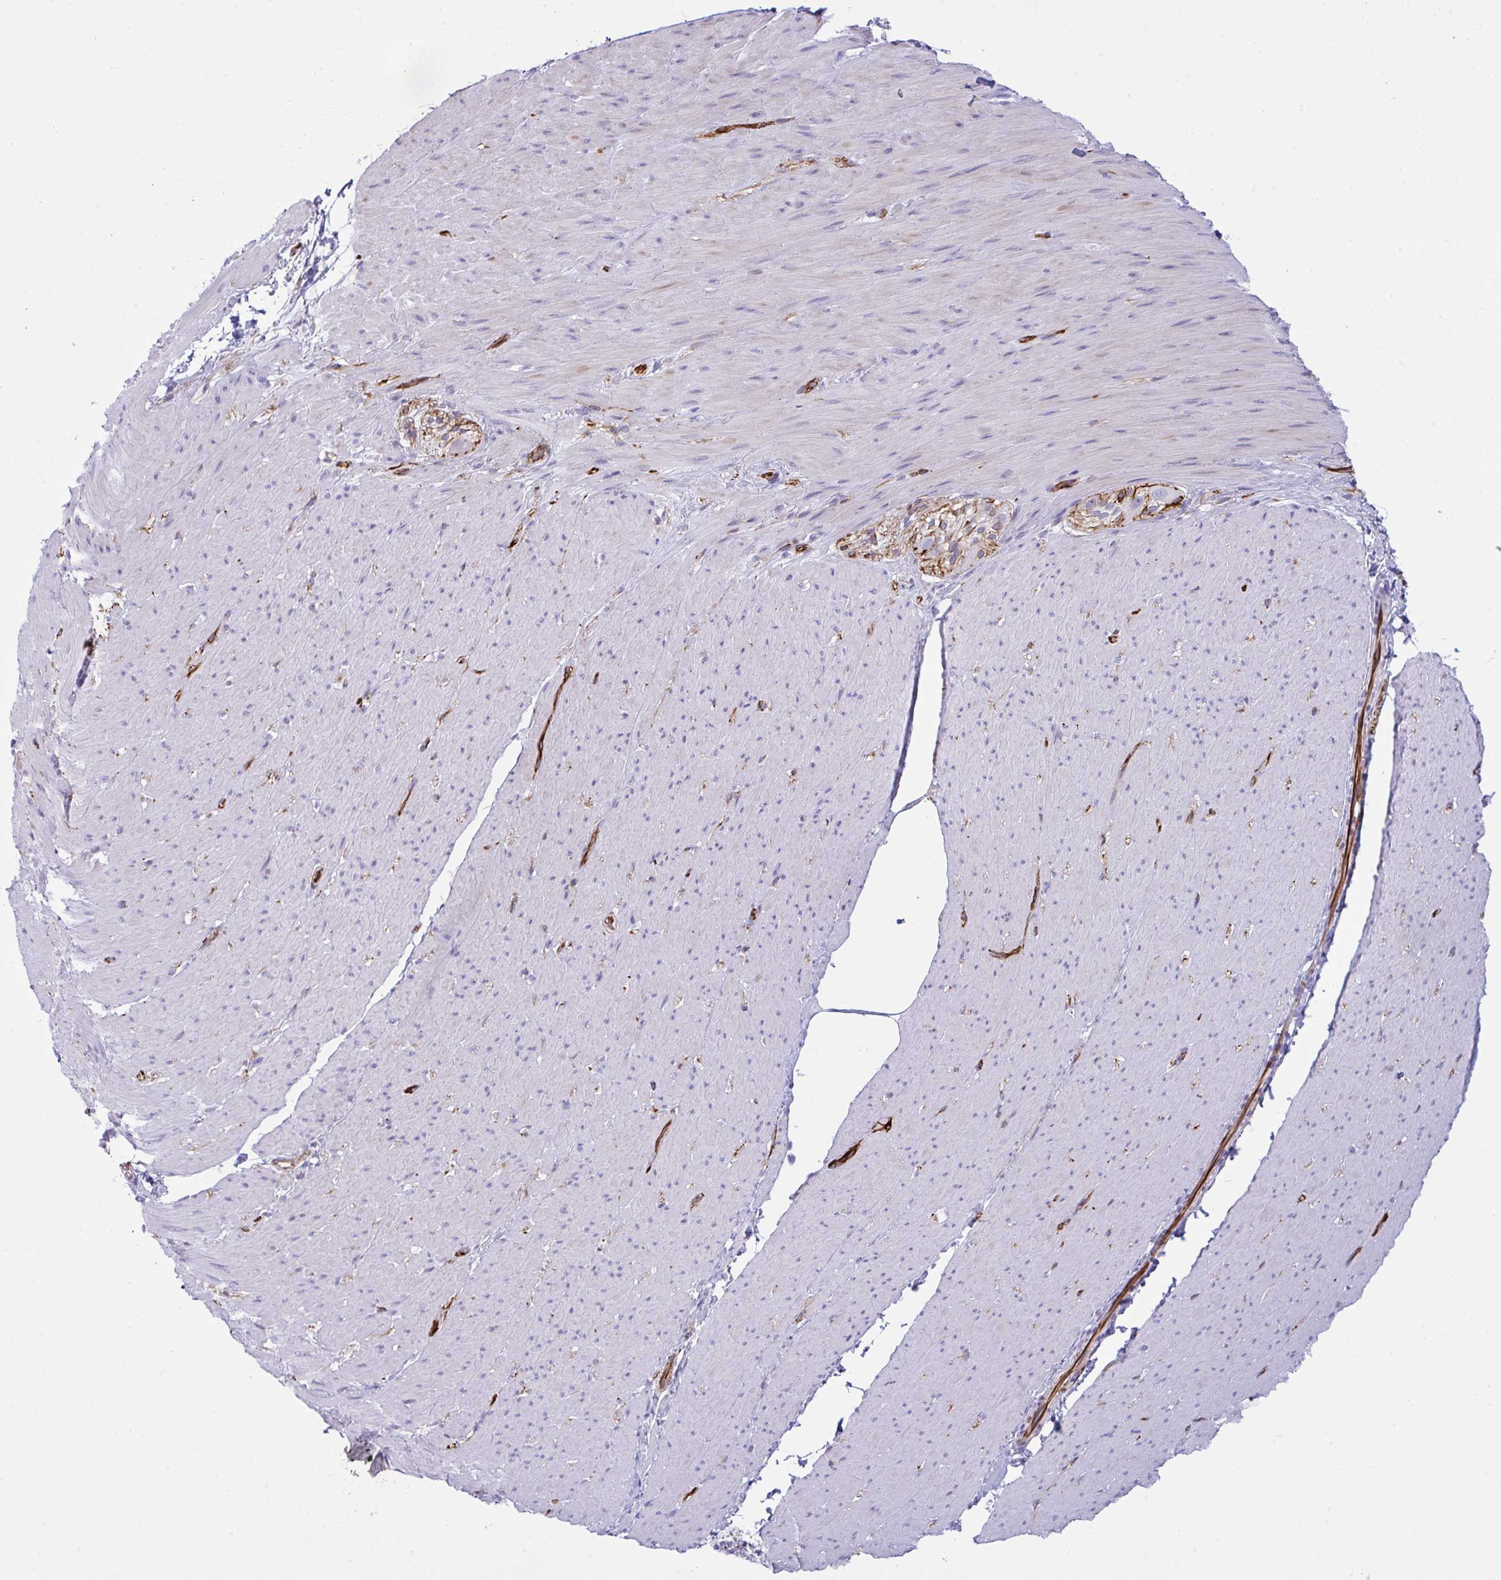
{"staining": {"intensity": "negative", "quantity": "none", "location": "none"}, "tissue": "smooth muscle", "cell_type": "Smooth muscle cells", "image_type": "normal", "snomed": [{"axis": "morphology", "description": "Normal tissue, NOS"}, {"axis": "topography", "description": "Smooth muscle"}, {"axis": "topography", "description": "Rectum"}], "caption": "High power microscopy micrograph of an immunohistochemistry (IHC) histopathology image of unremarkable smooth muscle, revealing no significant staining in smooth muscle cells. The staining was performed using DAB (3,3'-diaminobenzidine) to visualize the protein expression in brown, while the nuclei were stained in blue with hematoxylin (Magnification: 20x).", "gene": "SLC35B1", "patient": {"sex": "male", "age": 53}}